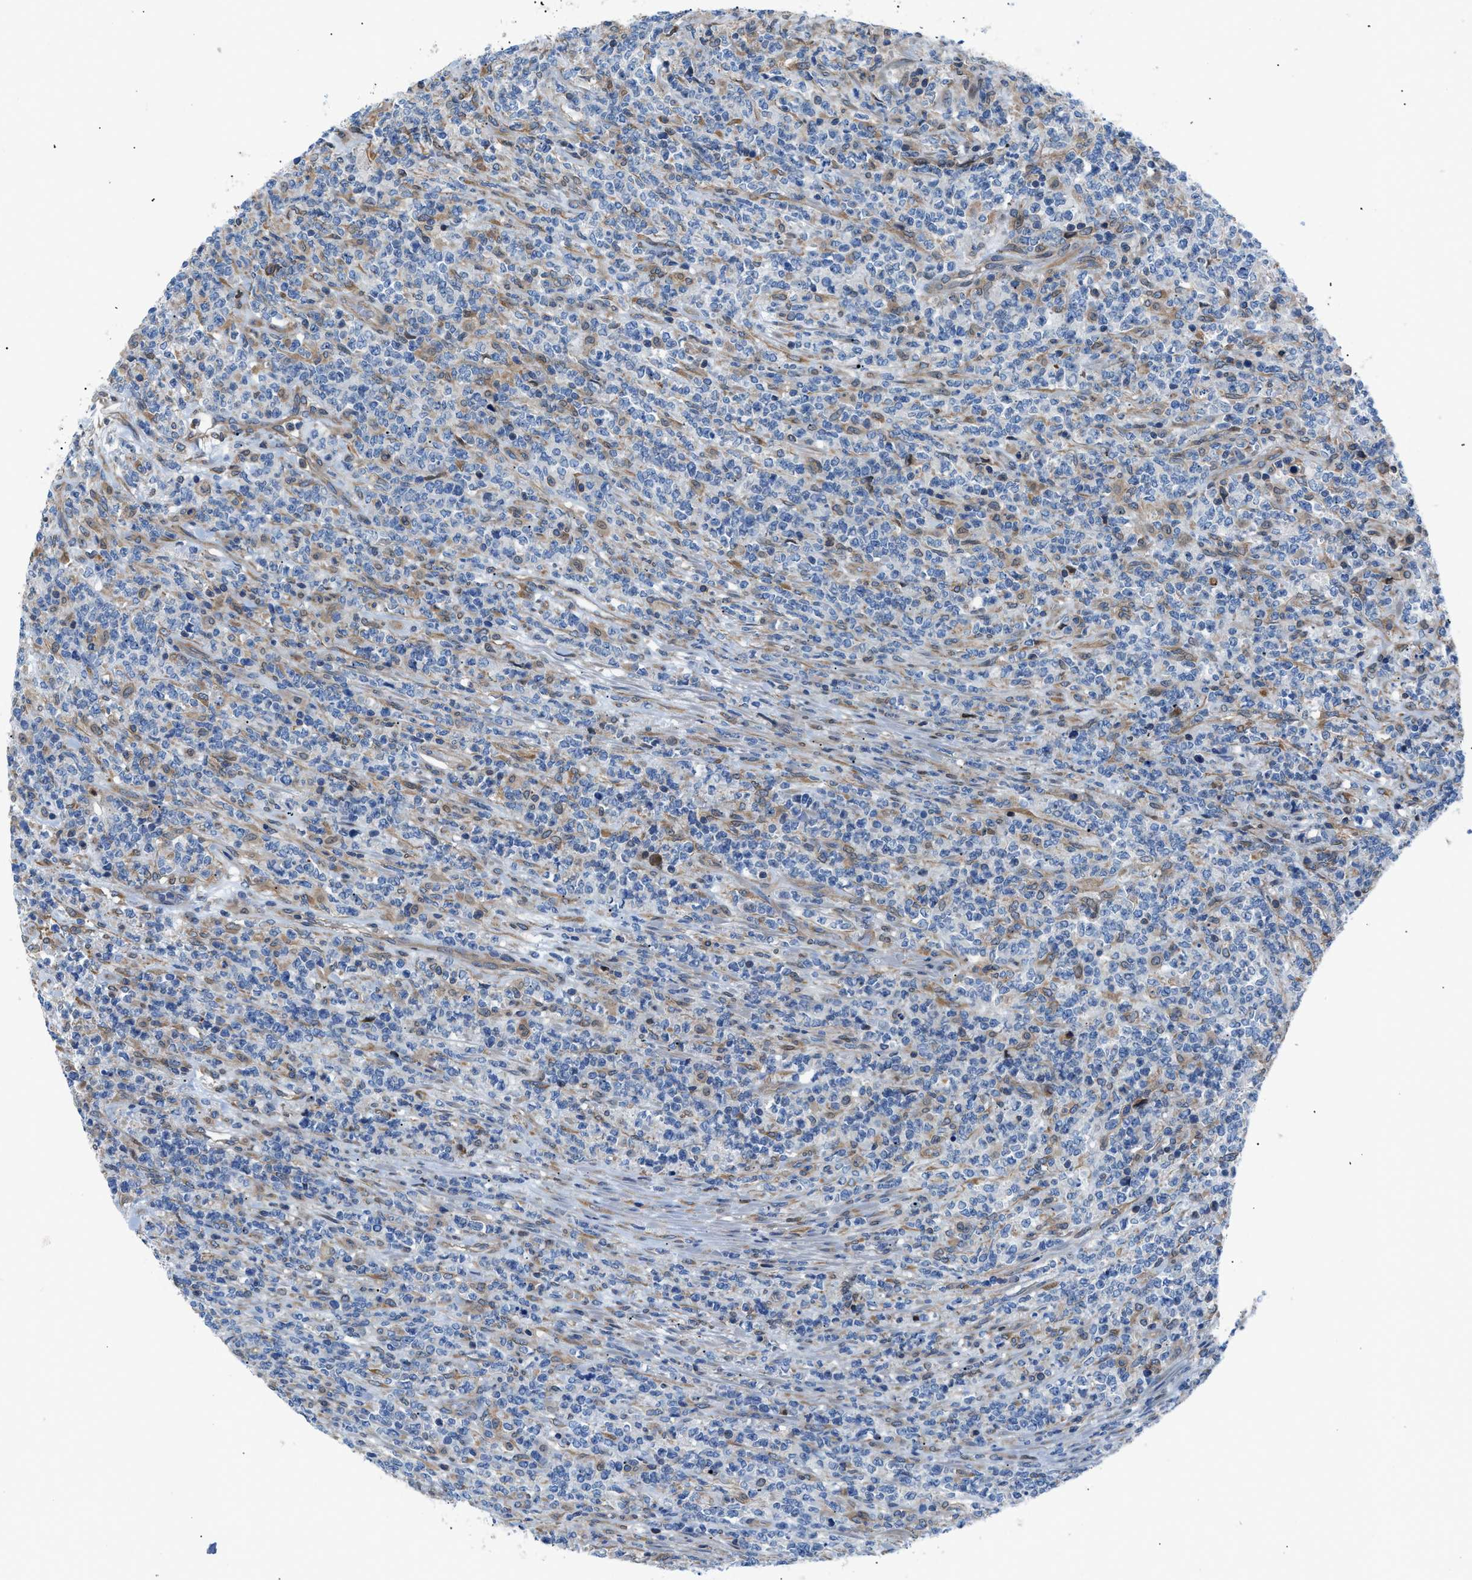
{"staining": {"intensity": "negative", "quantity": "none", "location": "none"}, "tissue": "lymphoma", "cell_type": "Tumor cells", "image_type": "cancer", "snomed": [{"axis": "morphology", "description": "Malignant lymphoma, non-Hodgkin's type, High grade"}, {"axis": "topography", "description": "Soft tissue"}], "caption": "This micrograph is of malignant lymphoma, non-Hodgkin's type (high-grade) stained with immunohistochemistry to label a protein in brown with the nuclei are counter-stained blue. There is no expression in tumor cells.", "gene": "DMAC1", "patient": {"sex": "male", "age": 18}}